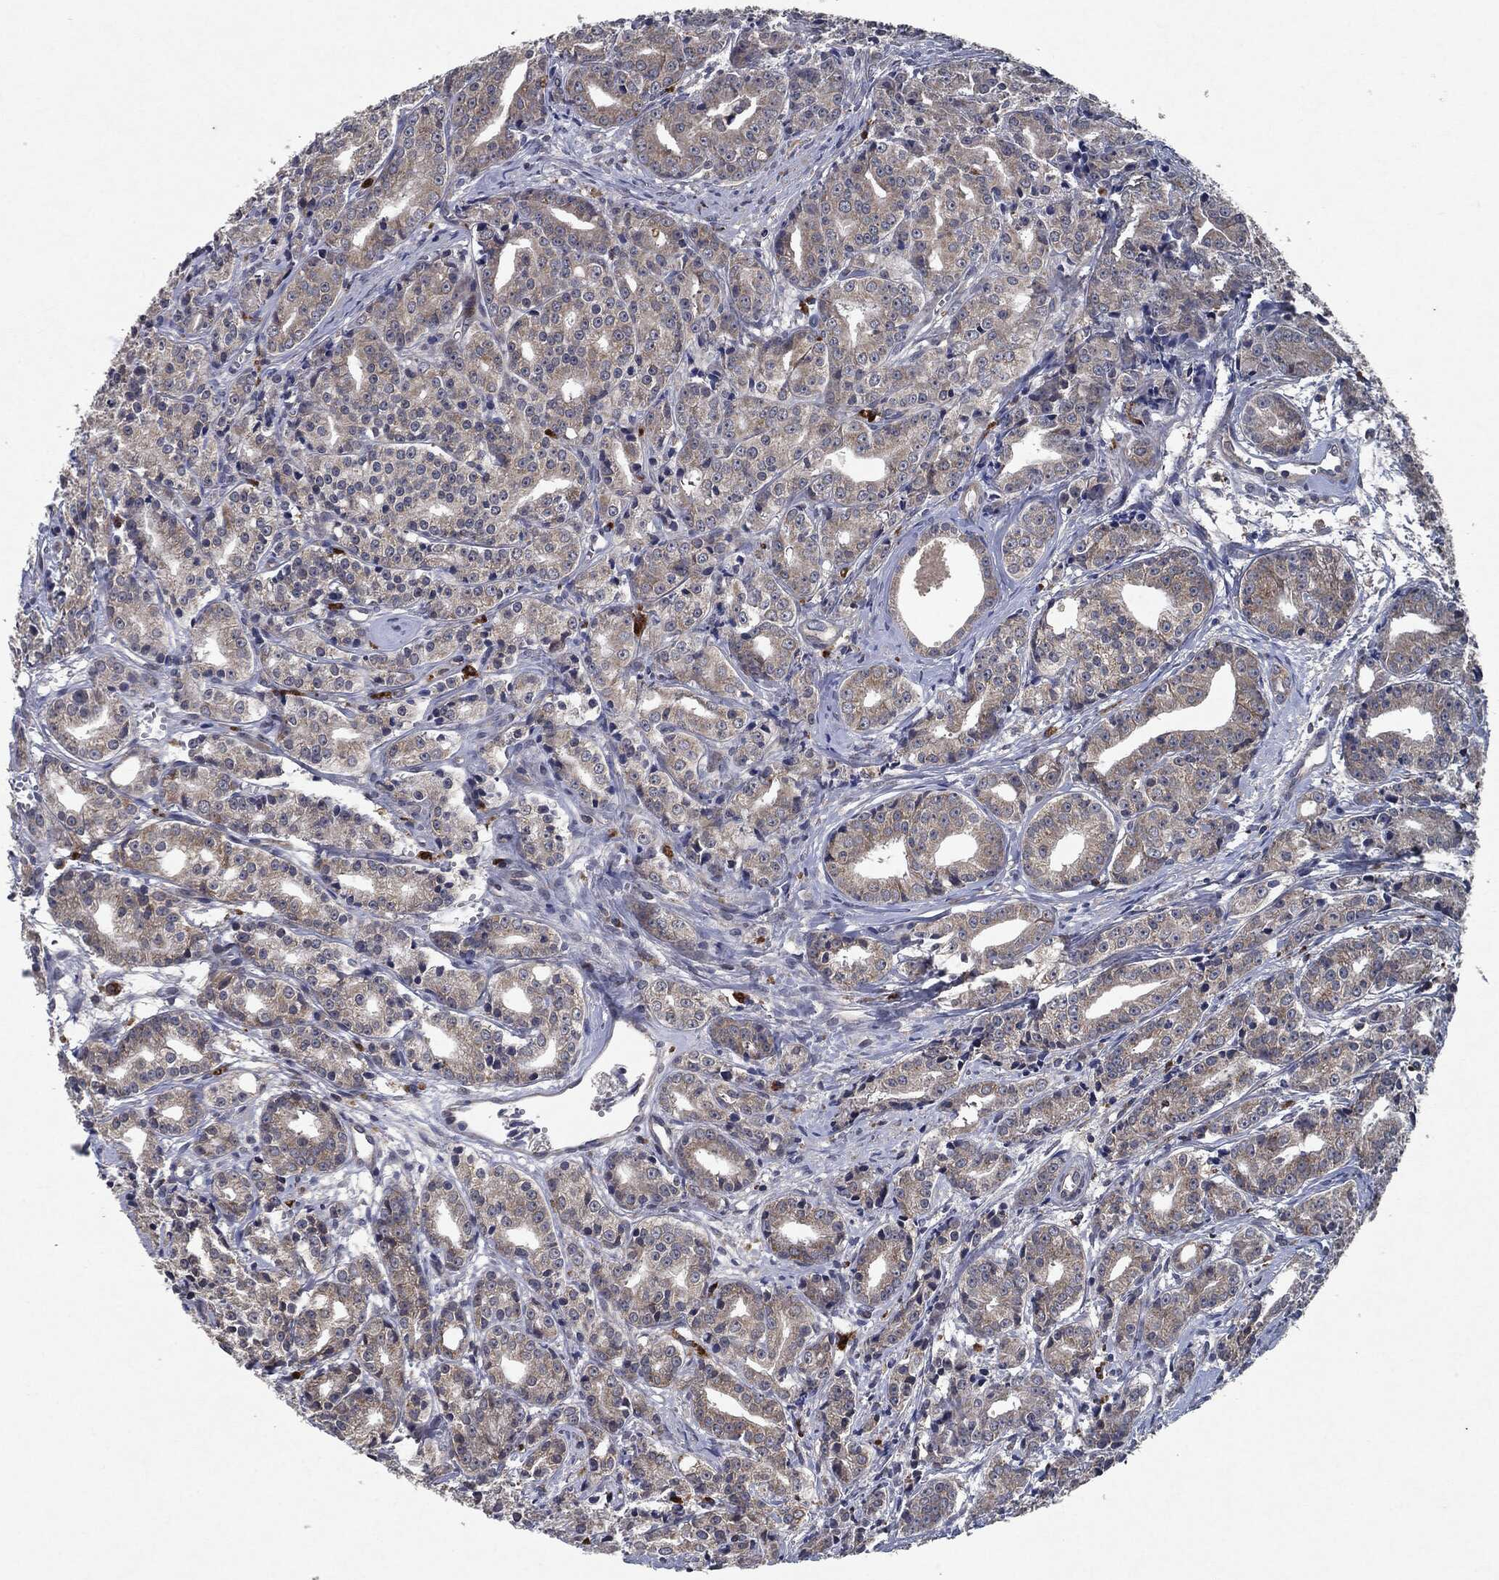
{"staining": {"intensity": "negative", "quantity": "none", "location": "none"}, "tissue": "prostate cancer", "cell_type": "Tumor cells", "image_type": "cancer", "snomed": [{"axis": "morphology", "description": "Adenocarcinoma, Medium grade"}, {"axis": "topography", "description": "Prostate"}], "caption": "IHC micrograph of neoplastic tissue: prostate cancer stained with DAB (3,3'-diaminobenzidine) demonstrates no significant protein staining in tumor cells. Nuclei are stained in blue.", "gene": "SLC31A2", "patient": {"sex": "male", "age": 74}}